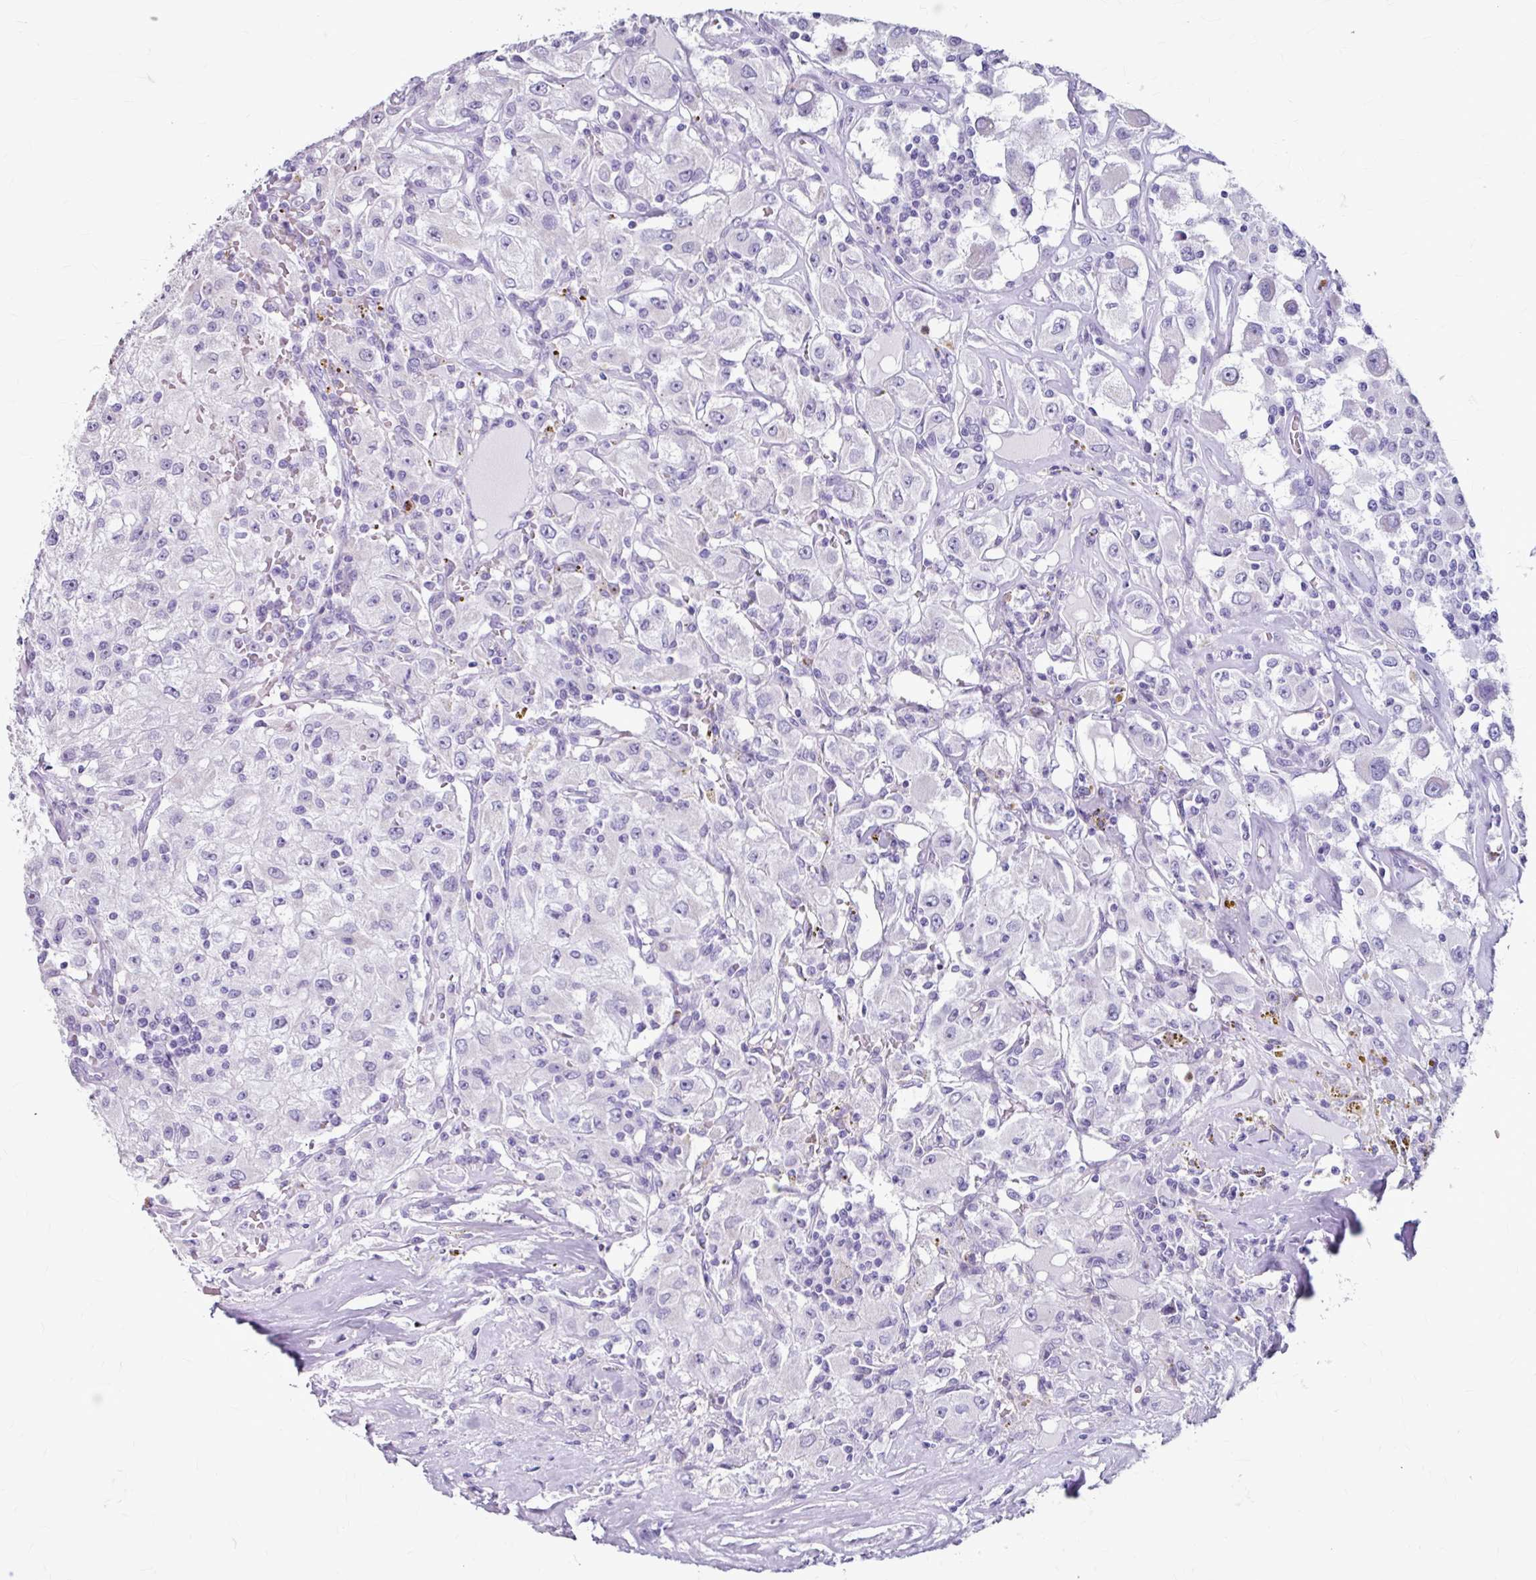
{"staining": {"intensity": "negative", "quantity": "none", "location": "none"}, "tissue": "renal cancer", "cell_type": "Tumor cells", "image_type": "cancer", "snomed": [{"axis": "morphology", "description": "Adenocarcinoma, NOS"}, {"axis": "topography", "description": "Kidney"}], "caption": "High magnification brightfield microscopy of renal cancer stained with DAB (brown) and counterstained with hematoxylin (blue): tumor cells show no significant positivity.", "gene": "ANKRD1", "patient": {"sex": "female", "age": 67}}